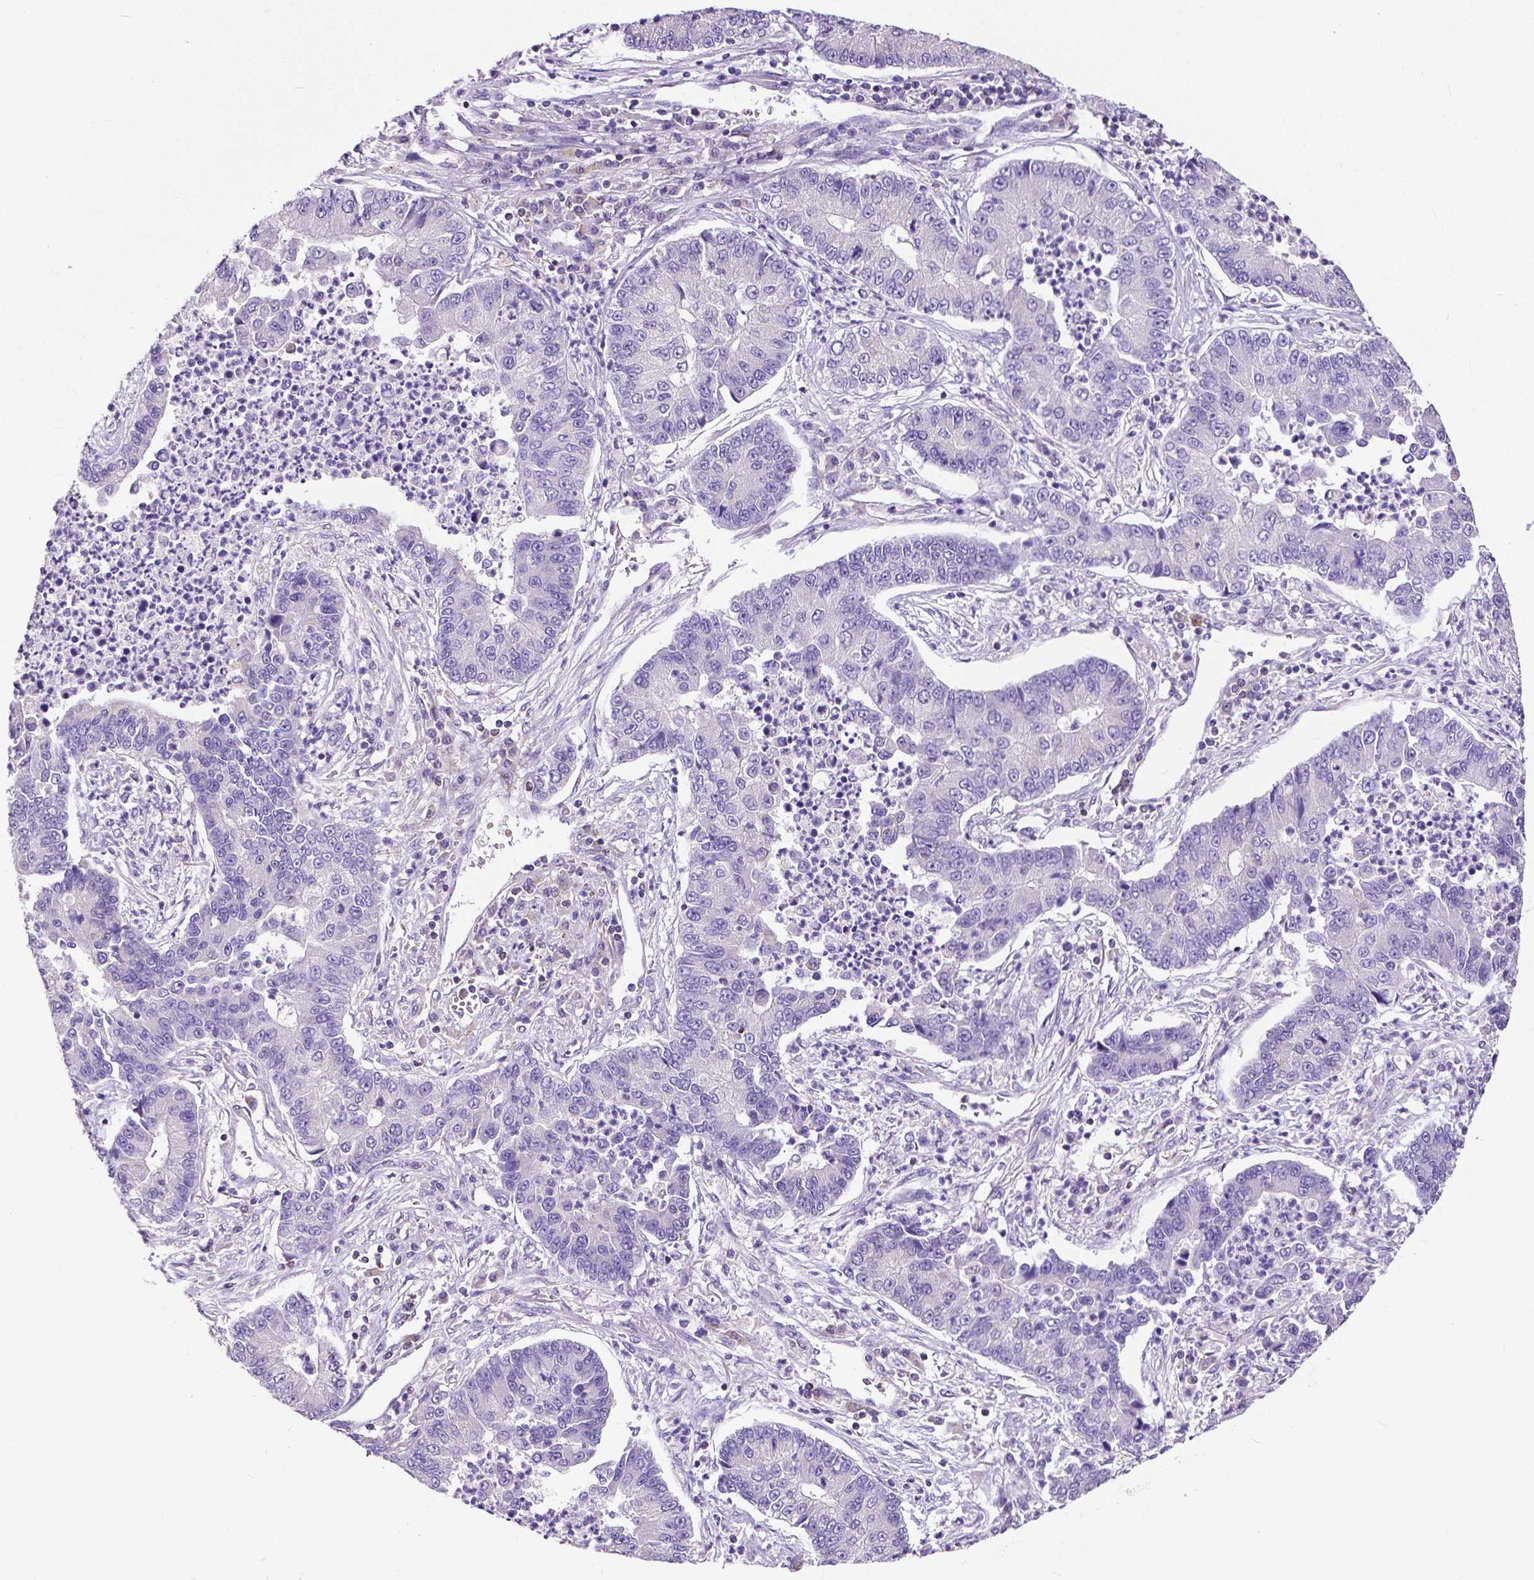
{"staining": {"intensity": "negative", "quantity": "none", "location": "none"}, "tissue": "lung cancer", "cell_type": "Tumor cells", "image_type": "cancer", "snomed": [{"axis": "morphology", "description": "Adenocarcinoma, NOS"}, {"axis": "topography", "description": "Lung"}], "caption": "Immunohistochemical staining of lung cancer reveals no significant expression in tumor cells. (Stains: DAB (3,3'-diaminobenzidine) IHC with hematoxylin counter stain, Microscopy: brightfield microscopy at high magnification).", "gene": "MCL1", "patient": {"sex": "female", "age": 57}}